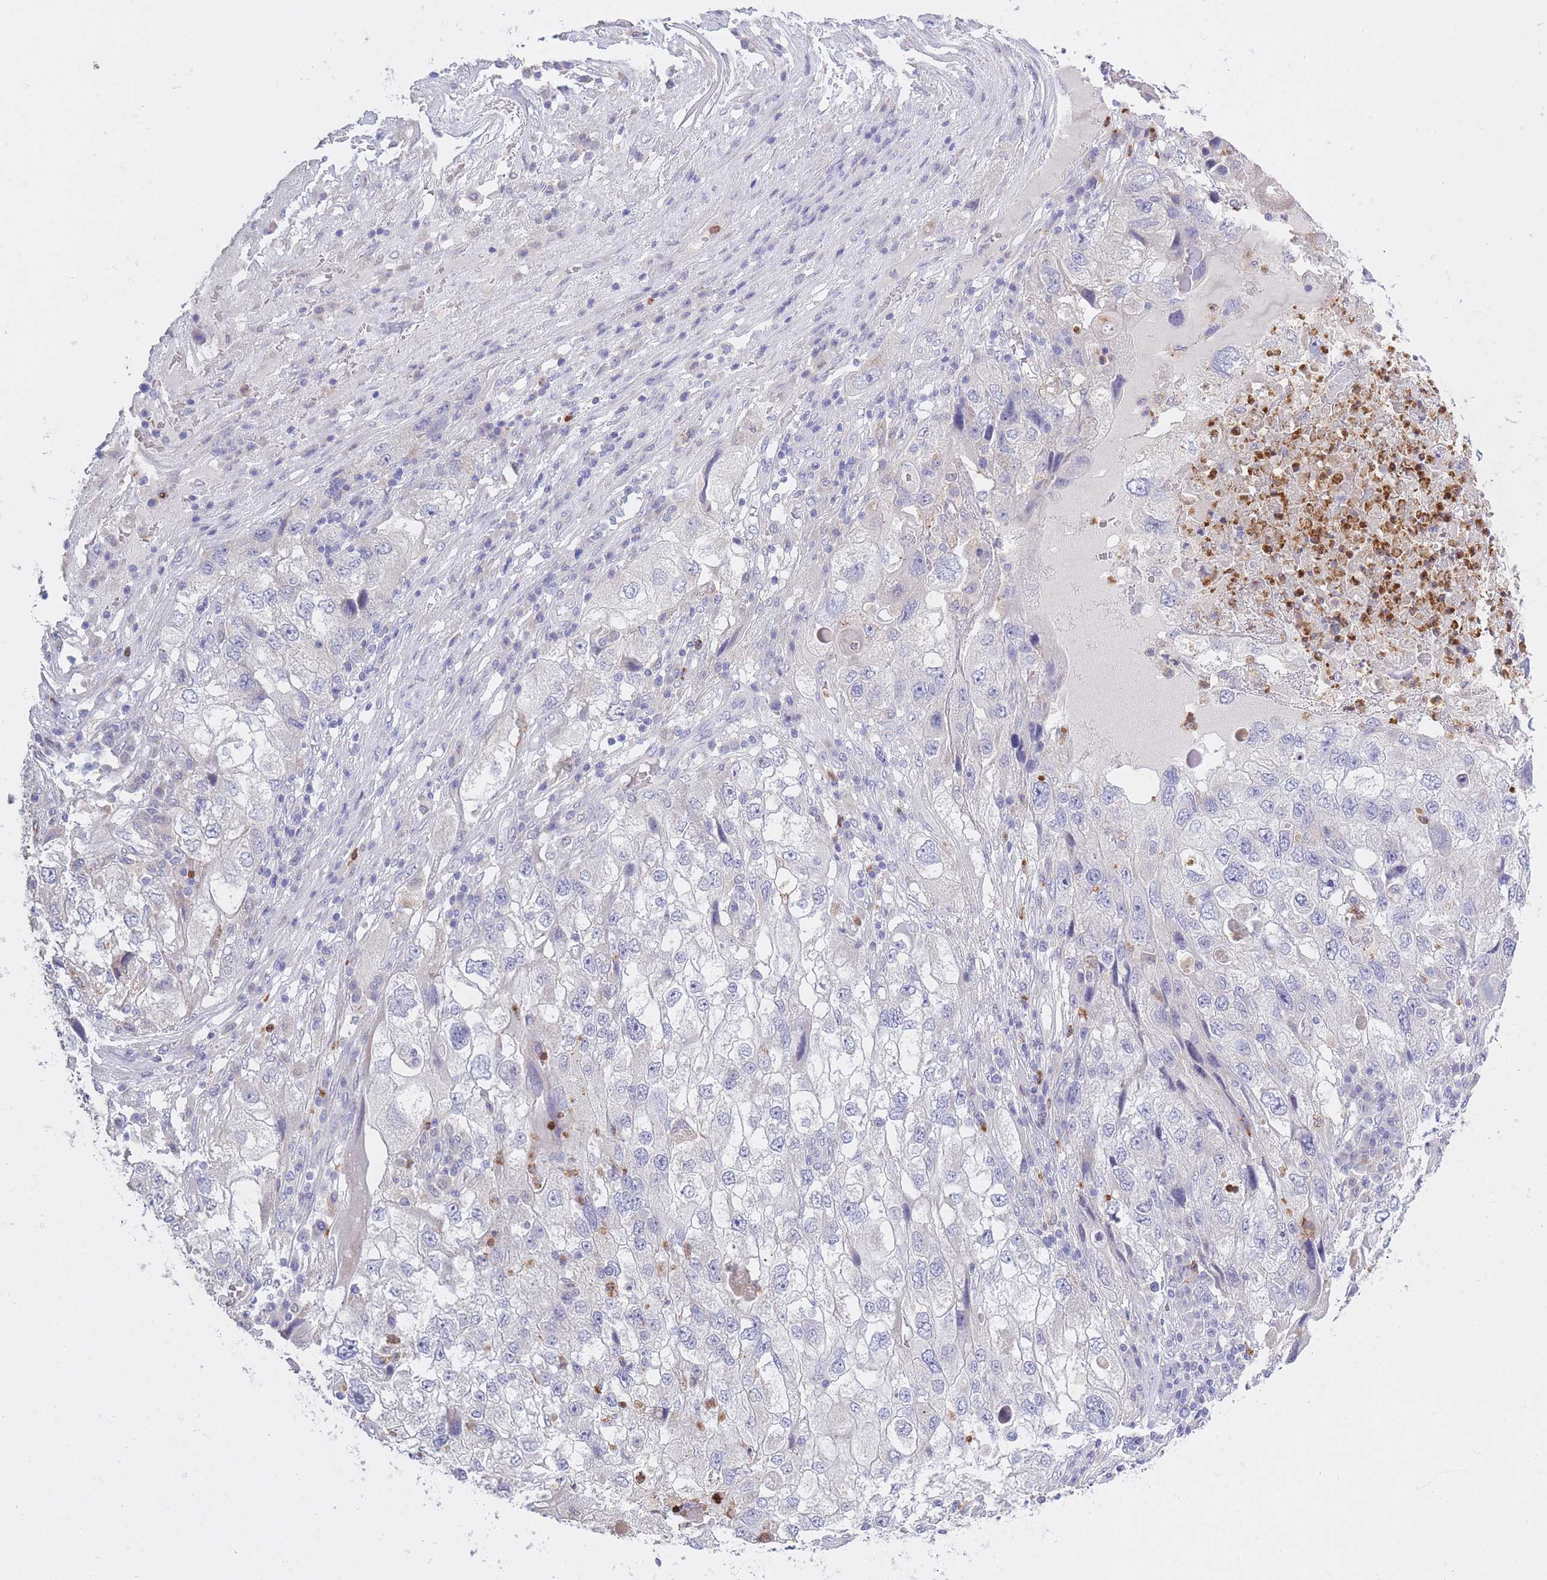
{"staining": {"intensity": "negative", "quantity": "none", "location": "none"}, "tissue": "endometrial cancer", "cell_type": "Tumor cells", "image_type": "cancer", "snomed": [{"axis": "morphology", "description": "Adenocarcinoma, NOS"}, {"axis": "topography", "description": "Endometrium"}], "caption": "Protein analysis of endometrial cancer reveals no significant positivity in tumor cells.", "gene": "CENPM", "patient": {"sex": "female", "age": 49}}